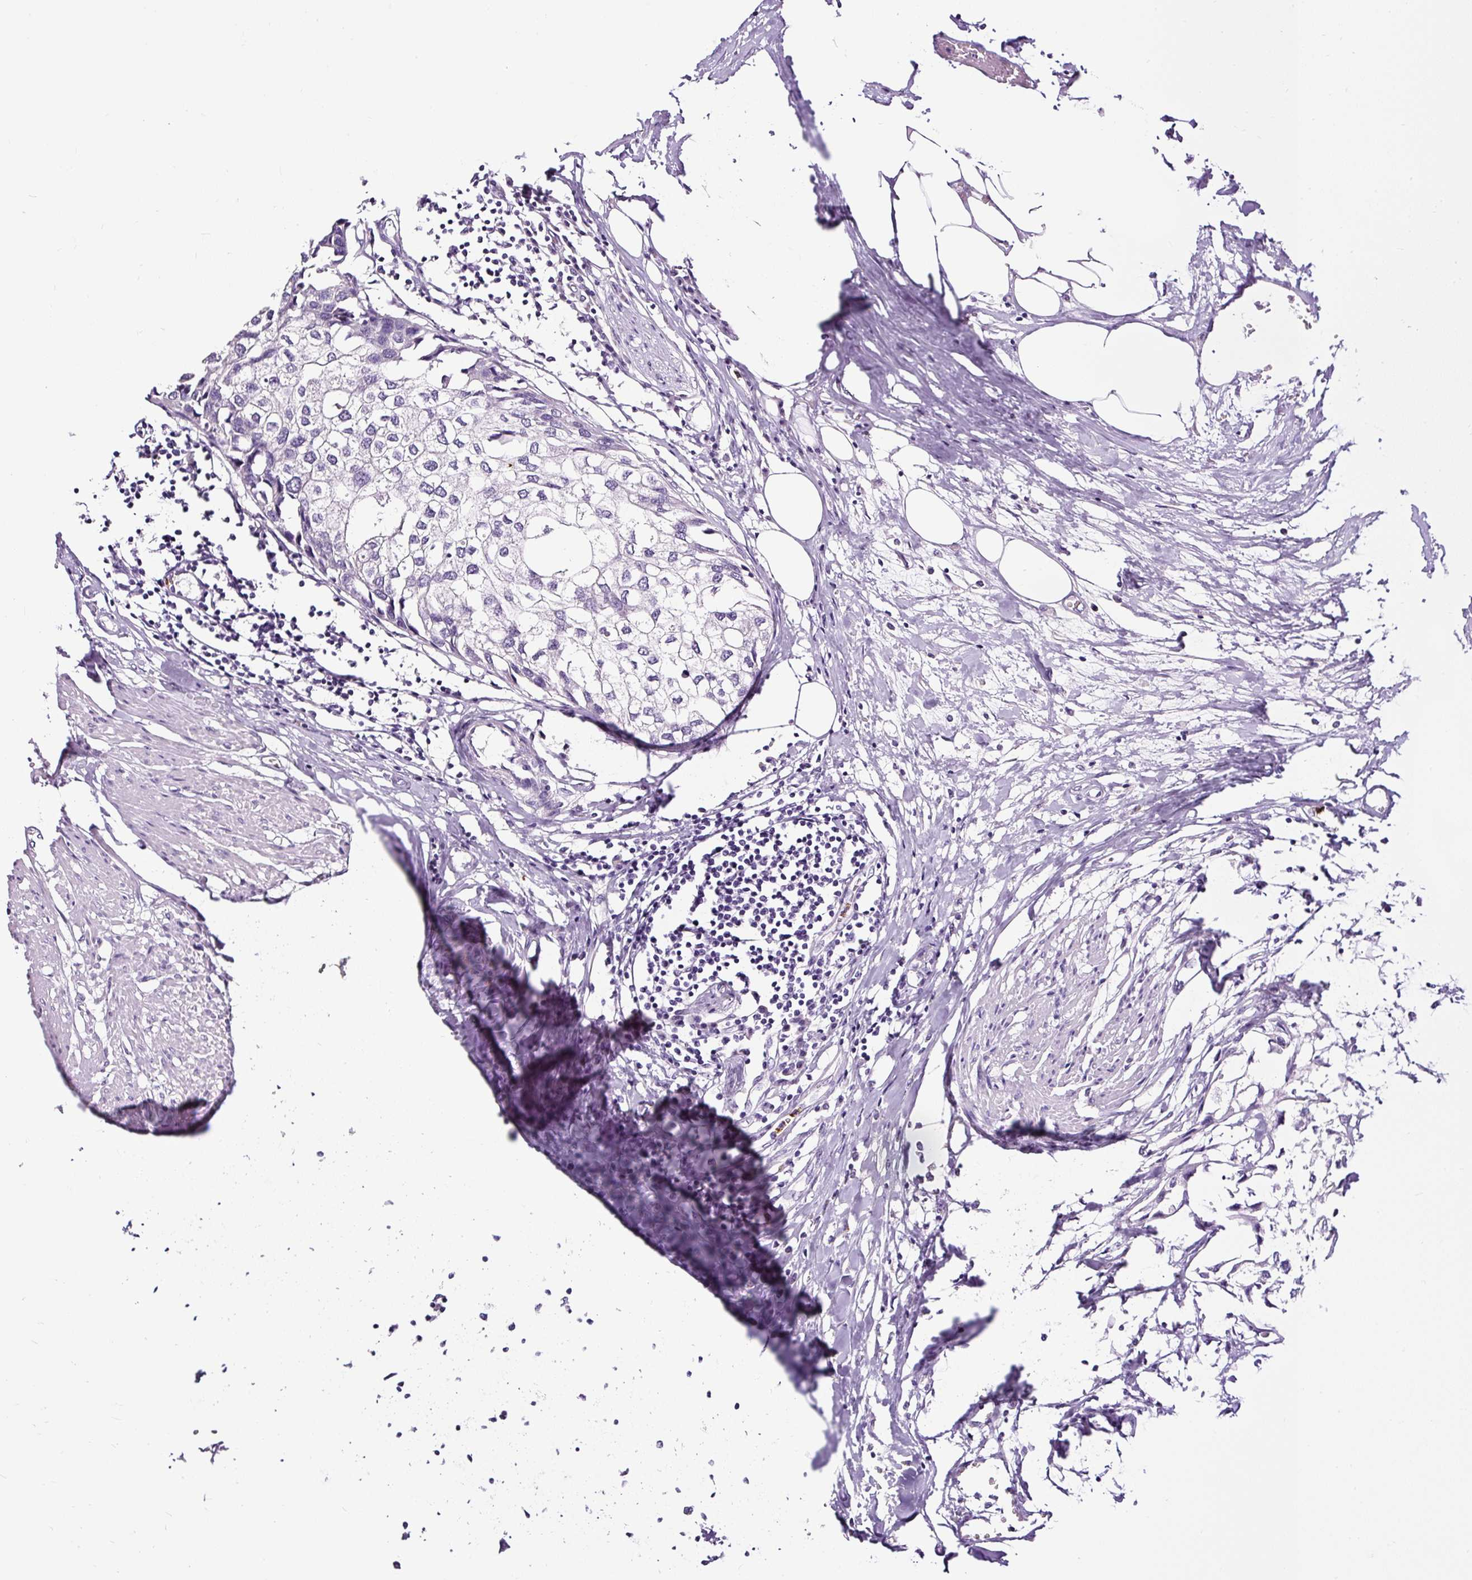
{"staining": {"intensity": "negative", "quantity": "none", "location": "none"}, "tissue": "urothelial cancer", "cell_type": "Tumor cells", "image_type": "cancer", "snomed": [{"axis": "morphology", "description": "Urothelial carcinoma, High grade"}, {"axis": "topography", "description": "Urinary bladder"}], "caption": "DAB (3,3'-diaminobenzidine) immunohistochemical staining of urothelial cancer exhibits no significant expression in tumor cells.", "gene": "SLC7A8", "patient": {"sex": "male", "age": 64}}